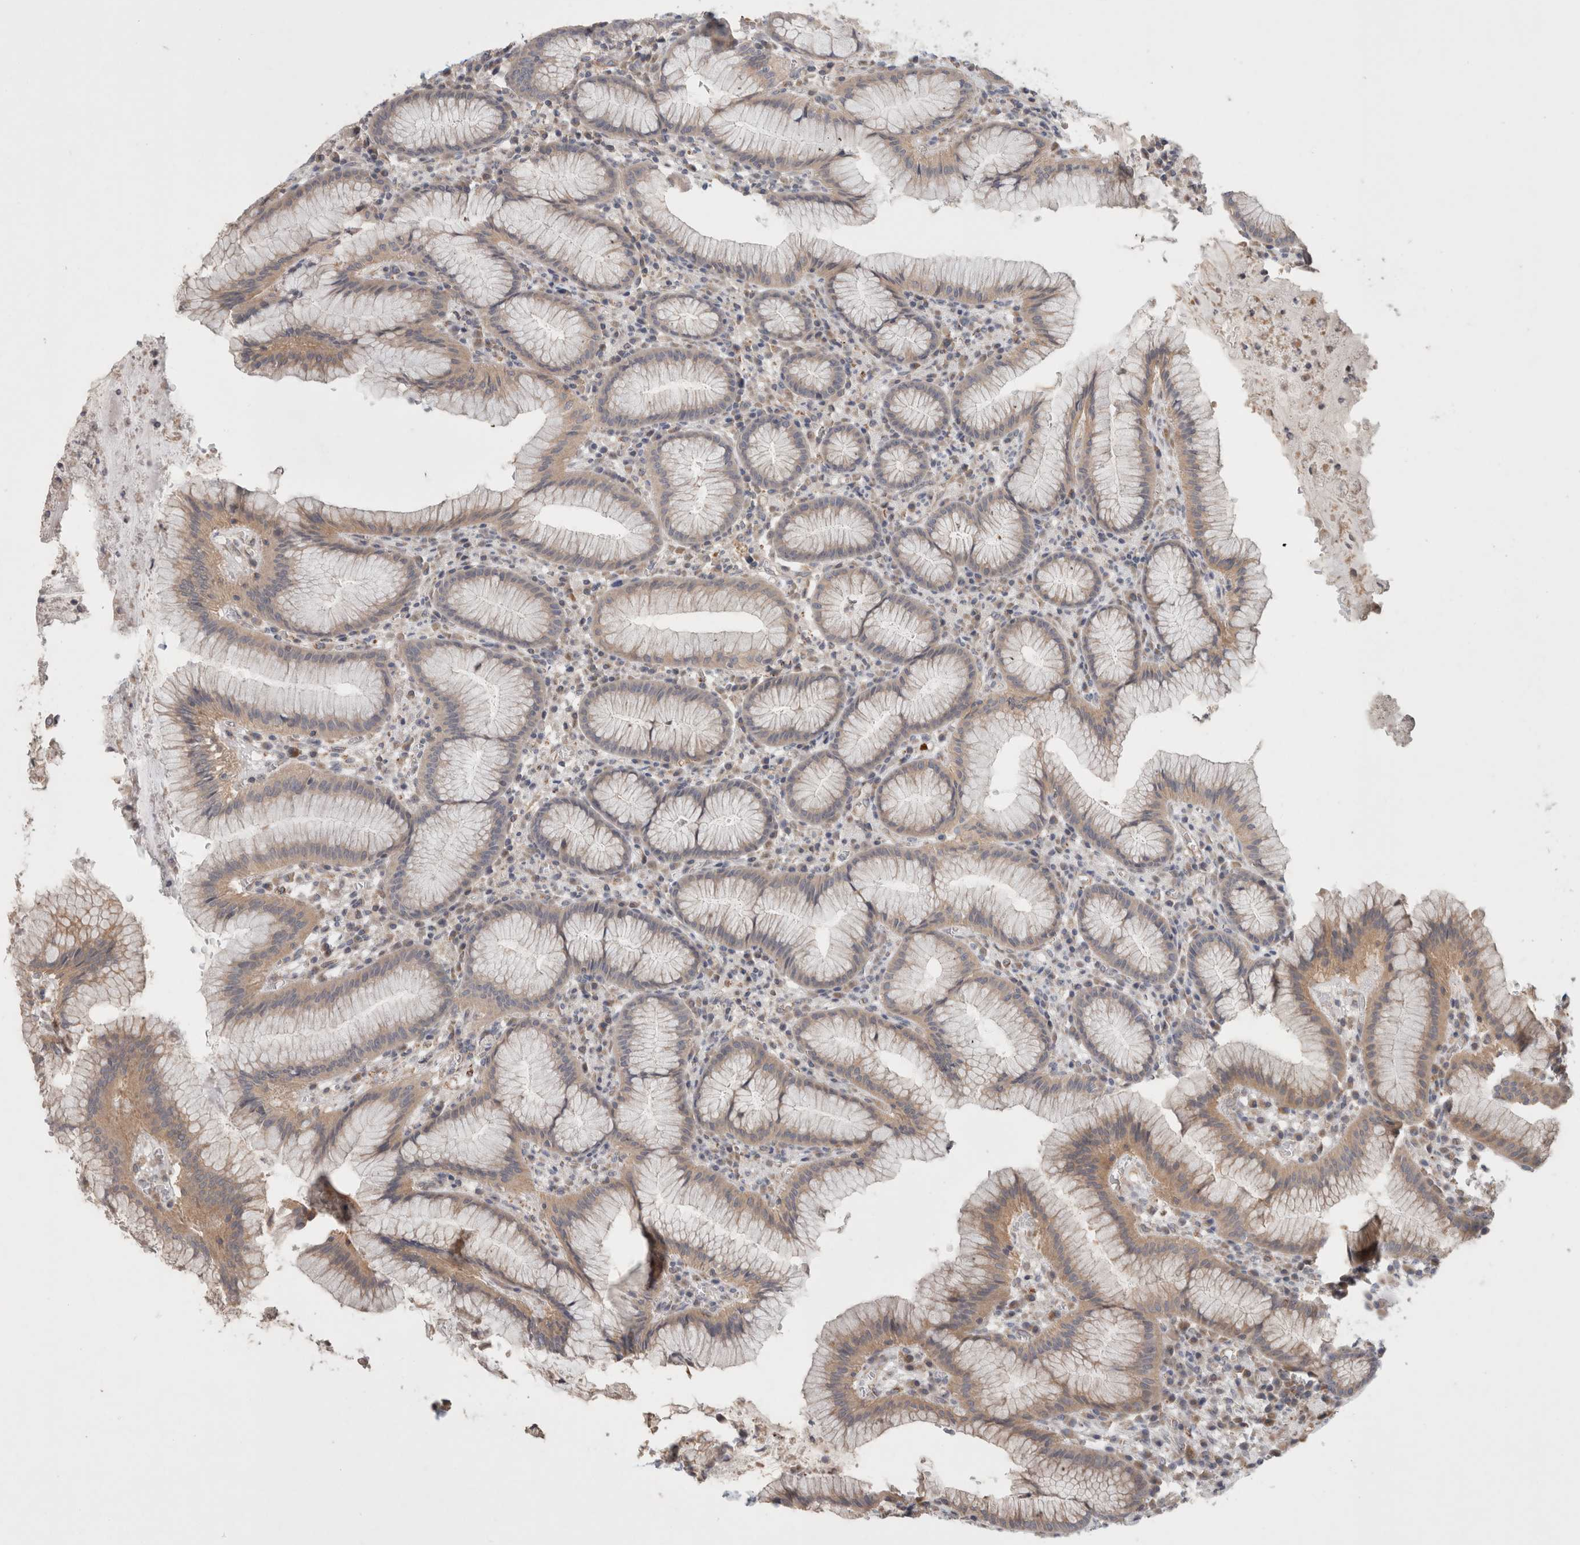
{"staining": {"intensity": "weak", "quantity": "25%-75%", "location": "cytoplasmic/membranous"}, "tissue": "stomach", "cell_type": "Glandular cells", "image_type": "normal", "snomed": [{"axis": "morphology", "description": "Normal tissue, NOS"}, {"axis": "topography", "description": "Stomach"}], "caption": "Brown immunohistochemical staining in unremarkable stomach shows weak cytoplasmic/membranous staining in approximately 25%-75% of glandular cells. (Stains: DAB (3,3'-diaminobenzidine) in brown, nuclei in blue, Microscopy: brightfield microscopy at high magnification).", "gene": "HROB", "patient": {"sex": "male", "age": 55}}